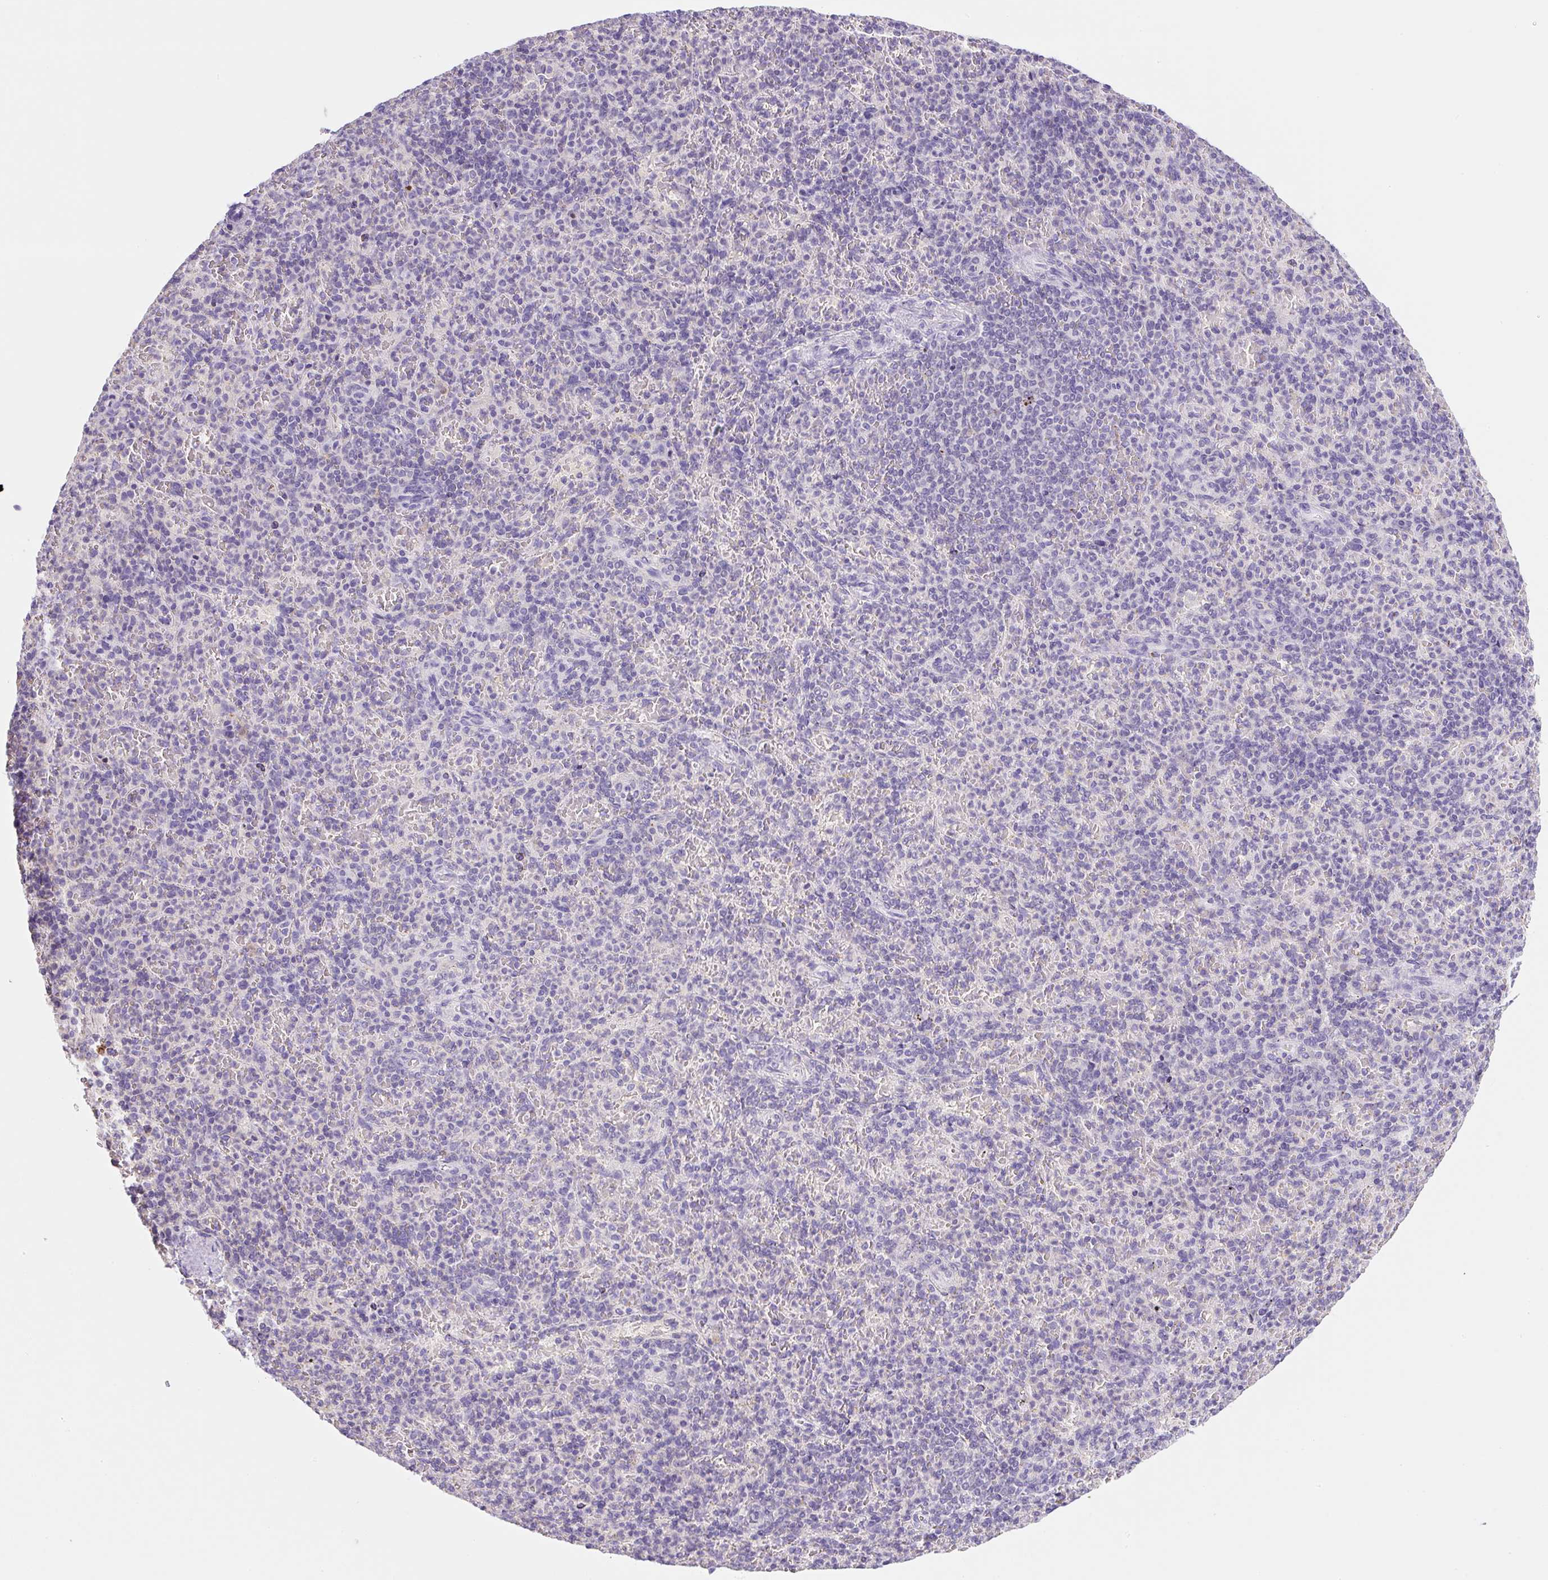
{"staining": {"intensity": "negative", "quantity": "none", "location": "none"}, "tissue": "spleen", "cell_type": "Cells in red pulp", "image_type": "normal", "snomed": [{"axis": "morphology", "description": "Normal tissue, NOS"}, {"axis": "topography", "description": "Spleen"}], "caption": "A photomicrograph of spleen stained for a protein demonstrates no brown staining in cells in red pulp.", "gene": "PIP5KL1", "patient": {"sex": "female", "age": 74}}